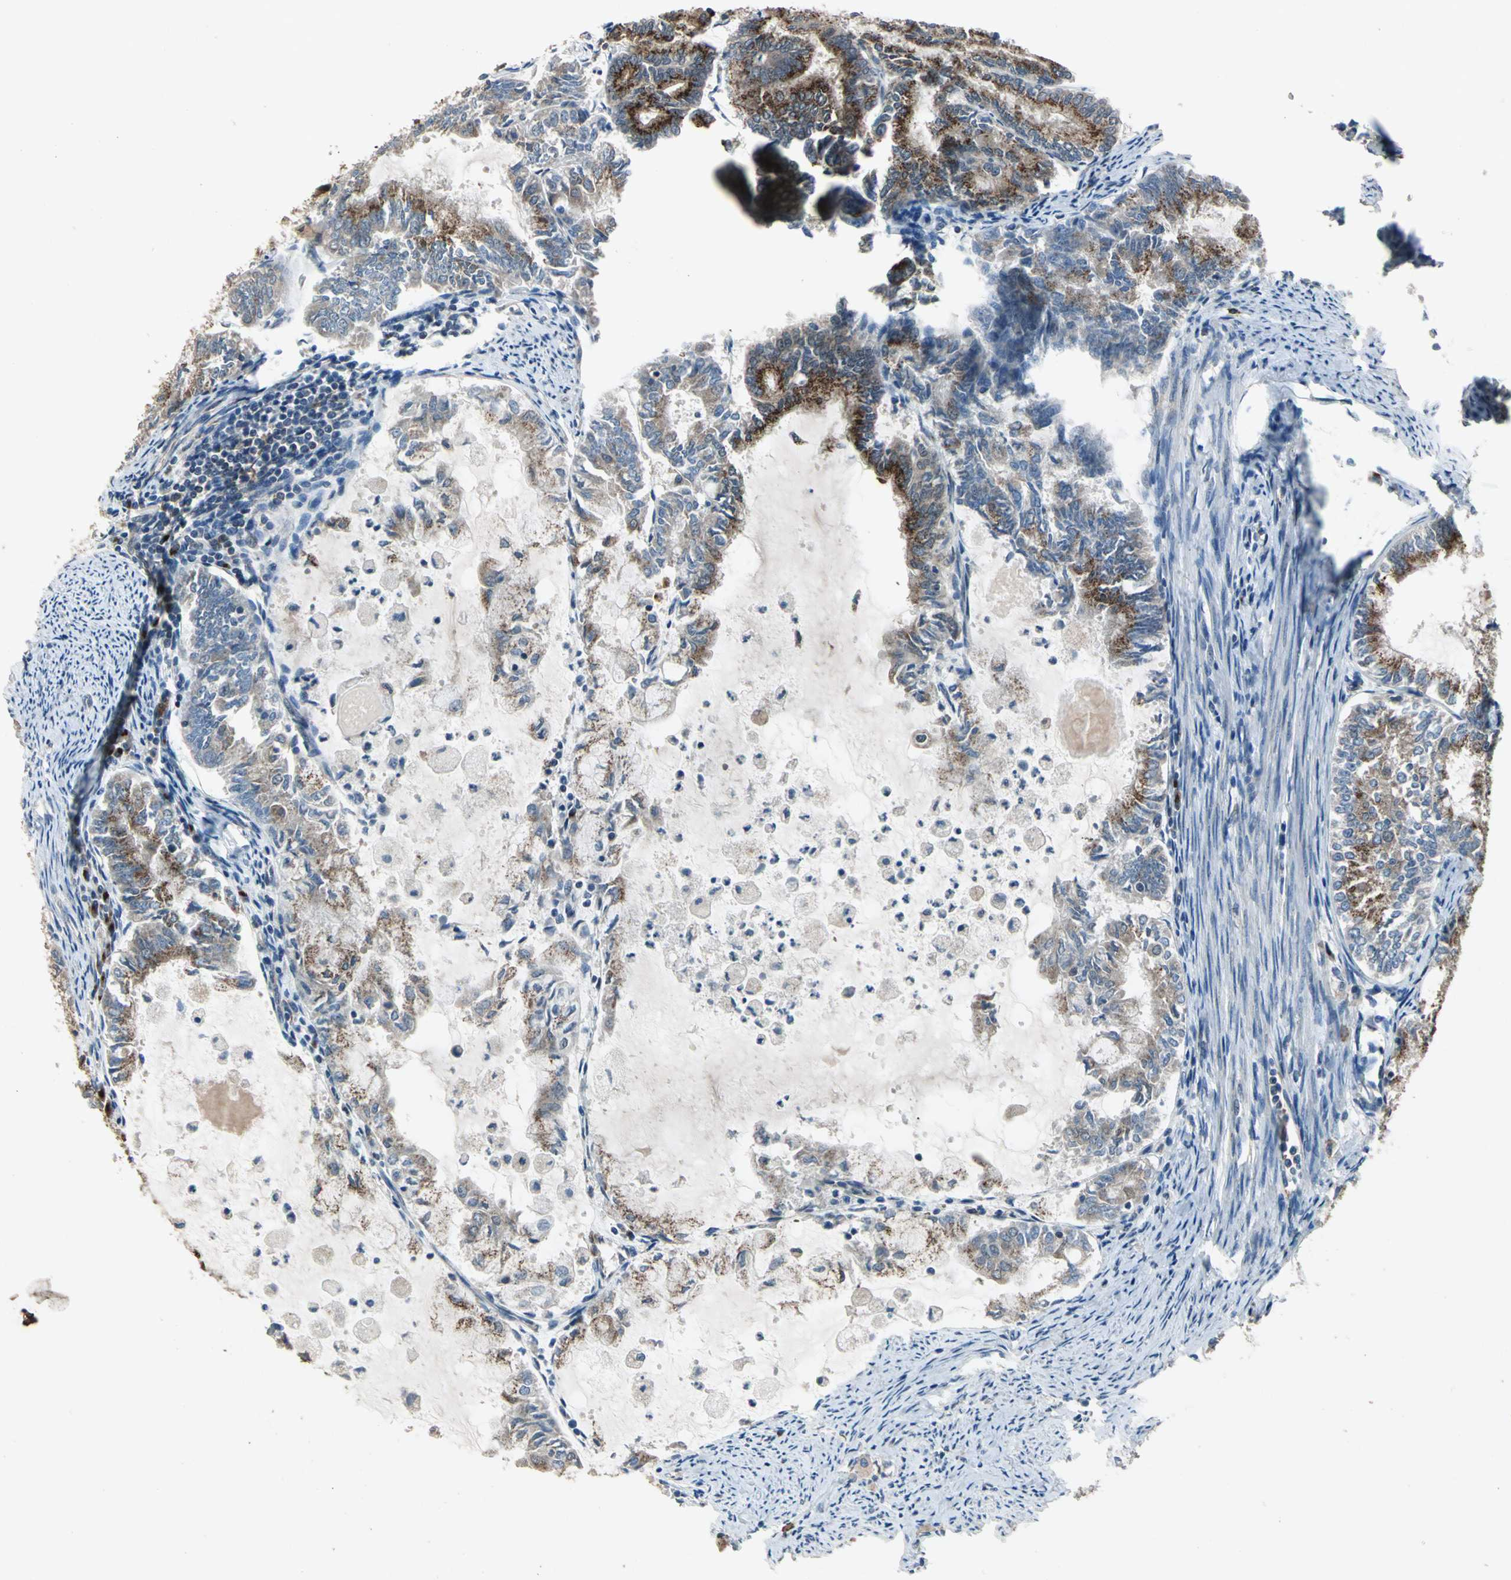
{"staining": {"intensity": "strong", "quantity": ">75%", "location": "cytoplasmic/membranous"}, "tissue": "endometrial cancer", "cell_type": "Tumor cells", "image_type": "cancer", "snomed": [{"axis": "morphology", "description": "Adenocarcinoma, NOS"}, {"axis": "topography", "description": "Endometrium"}], "caption": "Immunohistochemical staining of endometrial cancer shows high levels of strong cytoplasmic/membranous protein positivity in approximately >75% of tumor cells. The protein is shown in brown color, while the nuclei are stained blue.", "gene": "NFKBIE", "patient": {"sex": "female", "age": 86}}